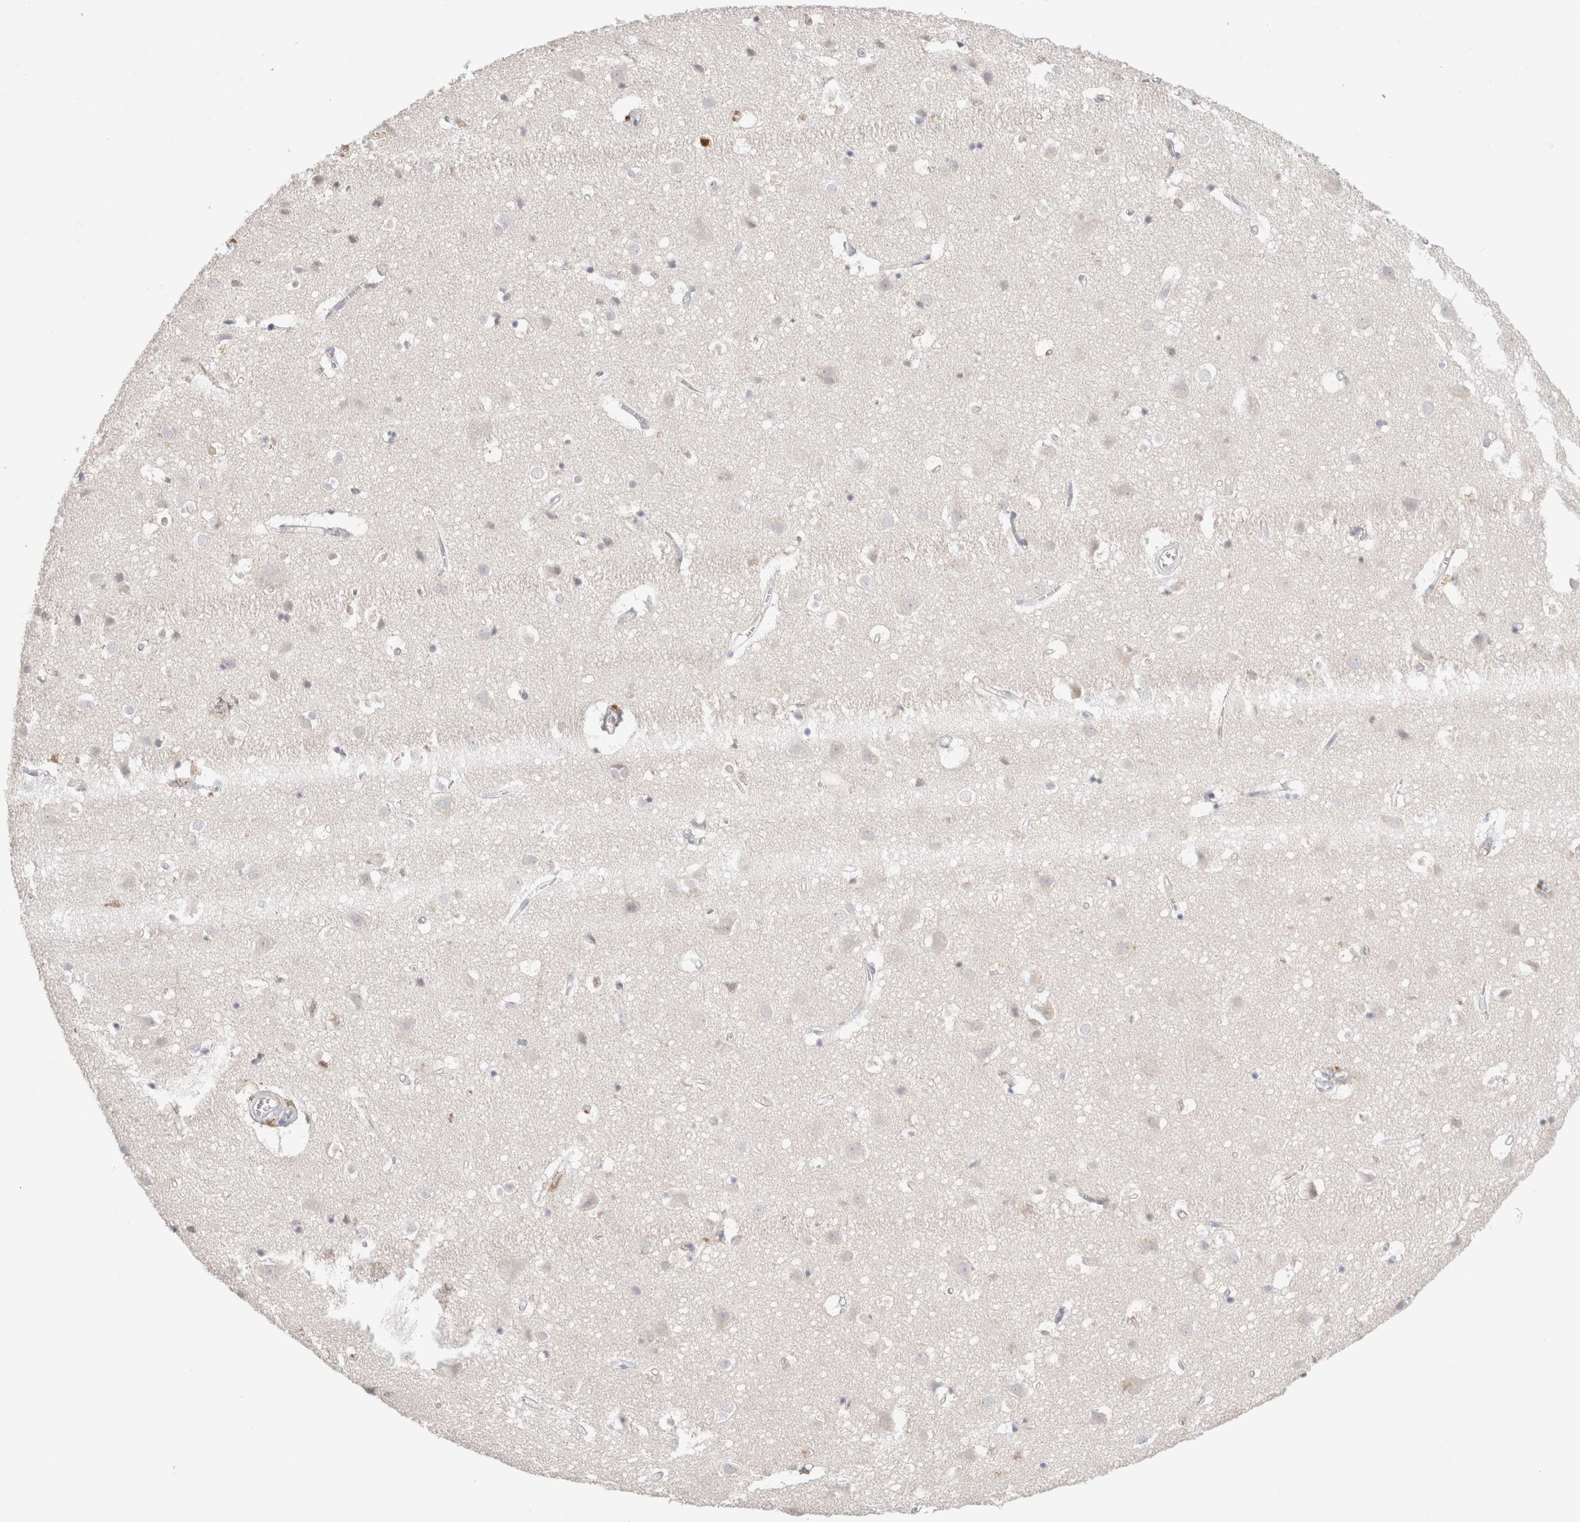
{"staining": {"intensity": "negative", "quantity": "none", "location": "none"}, "tissue": "cerebral cortex", "cell_type": "Endothelial cells", "image_type": "normal", "snomed": [{"axis": "morphology", "description": "Normal tissue, NOS"}, {"axis": "topography", "description": "Cerebral cortex"}], "caption": "This micrograph is of normal cerebral cortex stained with immunohistochemistry to label a protein in brown with the nuclei are counter-stained blue. There is no positivity in endothelial cells. The staining was performed using DAB to visualize the protein expression in brown, while the nuclei were stained in blue with hematoxylin (Magnification: 20x).", "gene": "HPGDS", "patient": {"sex": "male", "age": 54}}